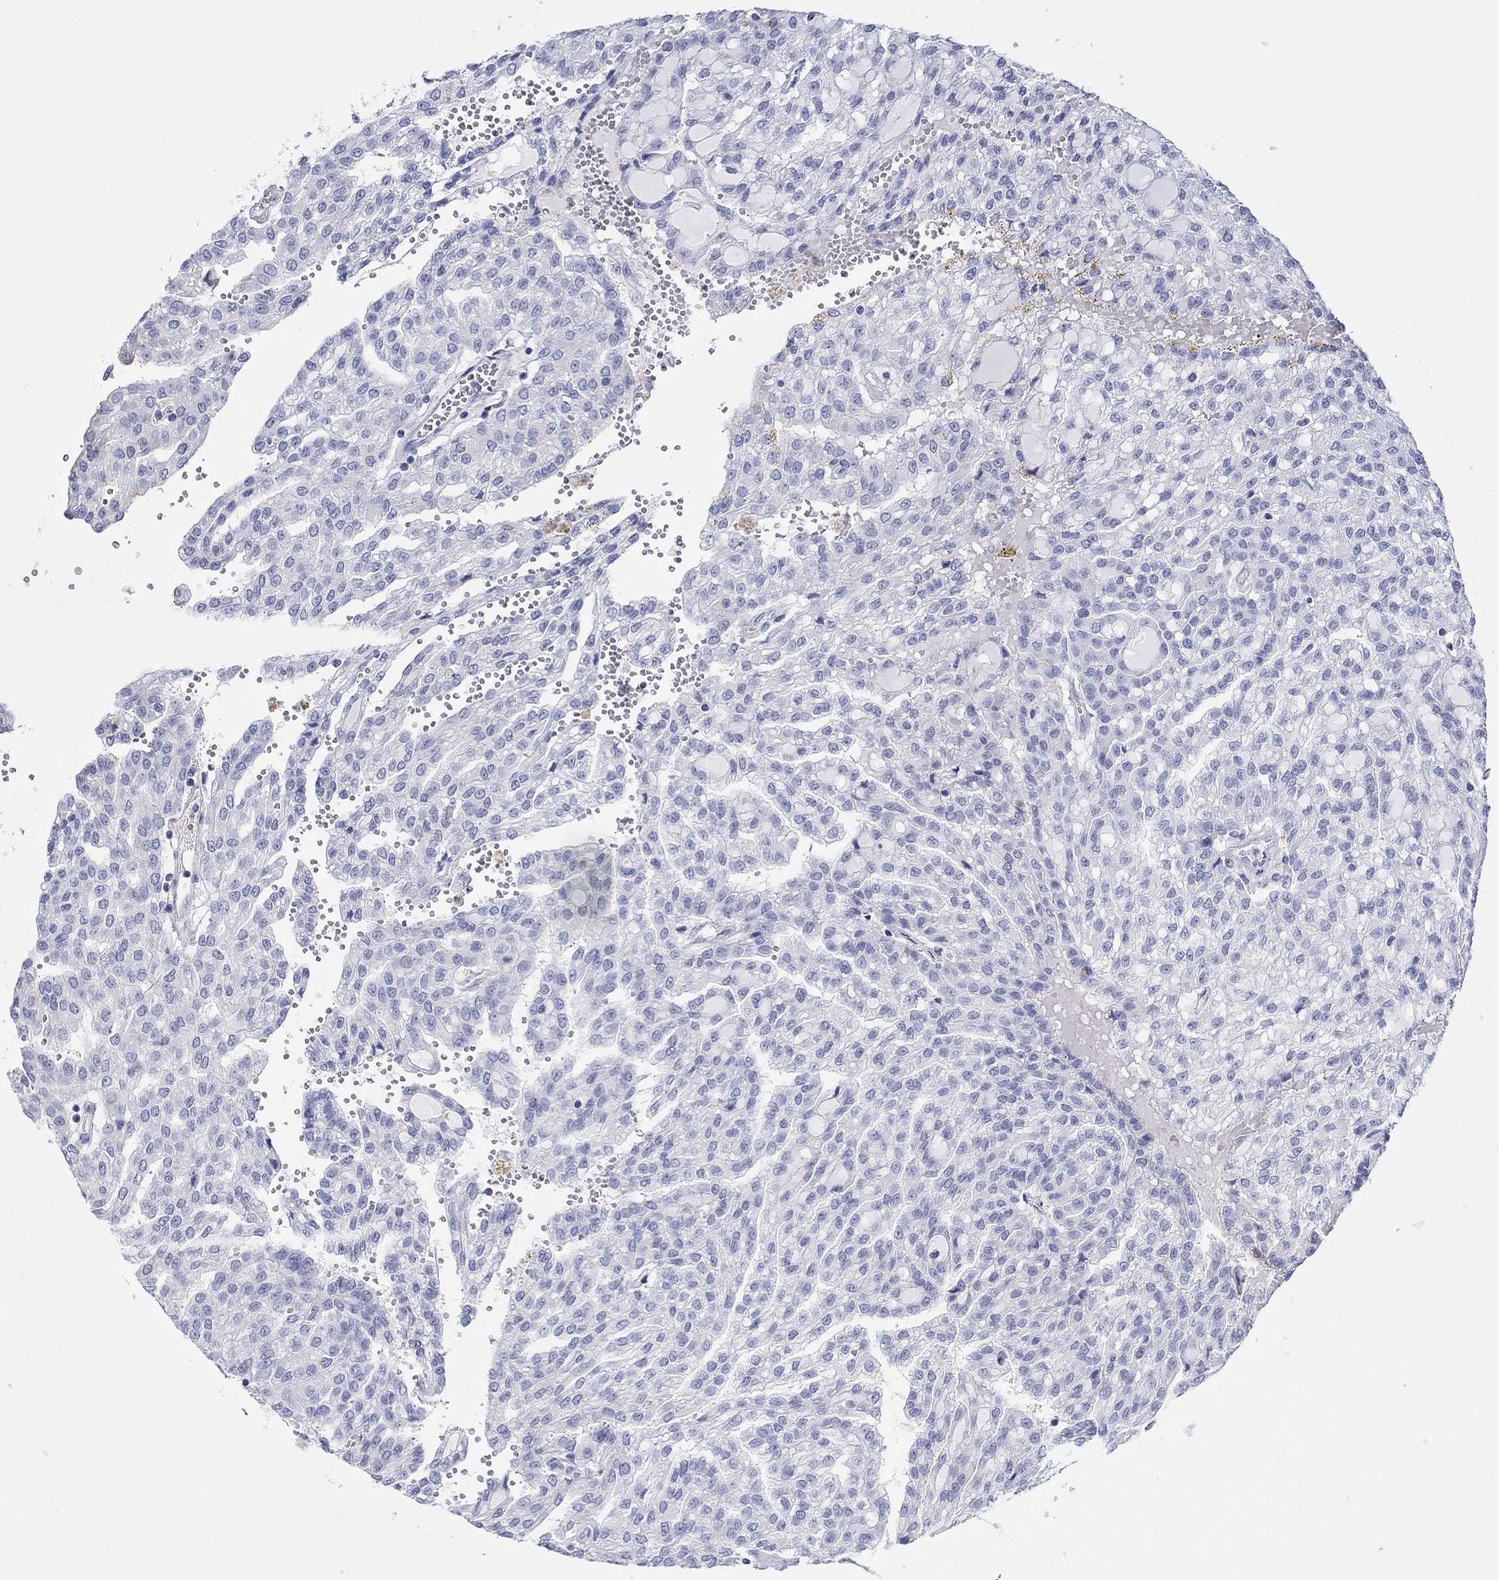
{"staining": {"intensity": "negative", "quantity": "none", "location": "none"}, "tissue": "renal cancer", "cell_type": "Tumor cells", "image_type": "cancer", "snomed": [{"axis": "morphology", "description": "Adenocarcinoma, NOS"}, {"axis": "topography", "description": "Kidney"}], "caption": "This is a micrograph of immunohistochemistry staining of adenocarcinoma (renal), which shows no positivity in tumor cells. The staining was performed using DAB to visualize the protein expression in brown, while the nuclei were stained in blue with hematoxylin (Magnification: 20x).", "gene": "PPIL6", "patient": {"sex": "male", "age": 63}}